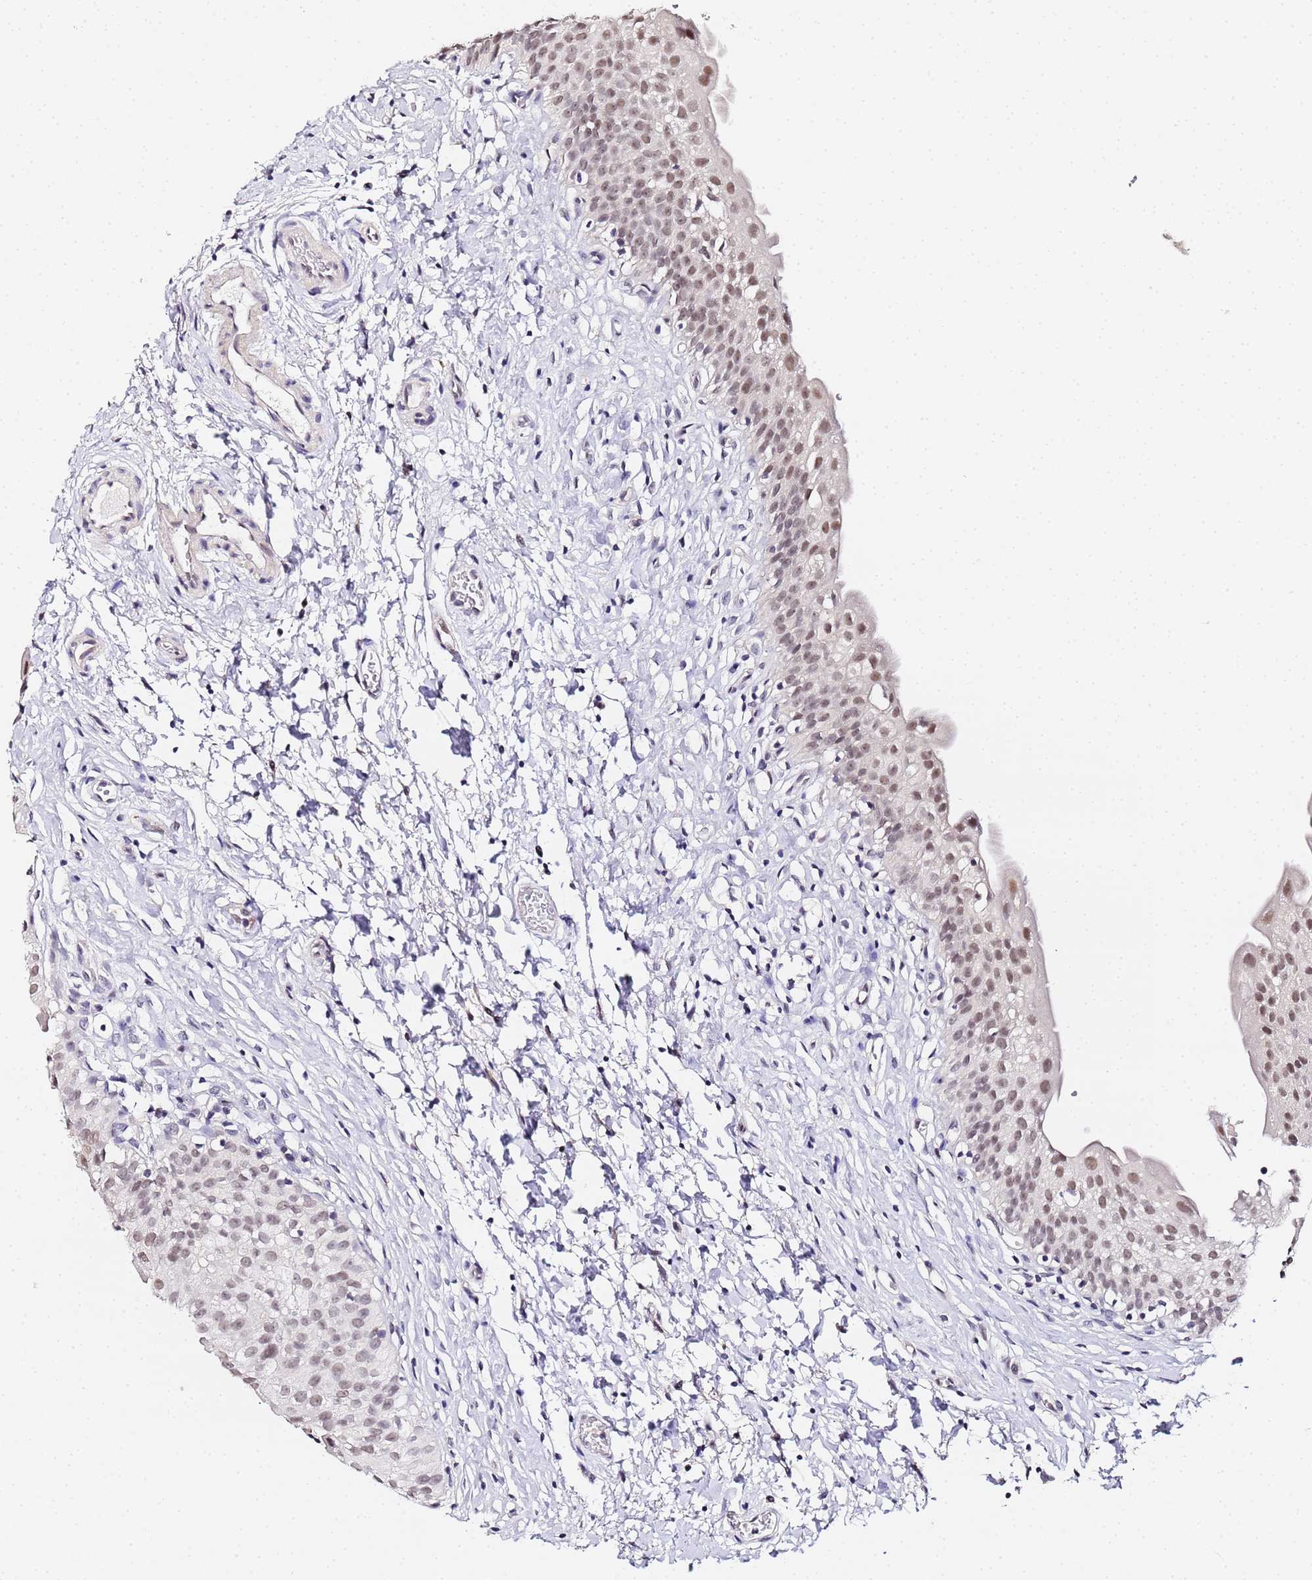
{"staining": {"intensity": "moderate", "quantity": "25%-75%", "location": "nuclear"}, "tissue": "urinary bladder", "cell_type": "Urothelial cells", "image_type": "normal", "snomed": [{"axis": "morphology", "description": "Normal tissue, NOS"}, {"axis": "topography", "description": "Urinary bladder"}], "caption": "Moderate nuclear expression for a protein is identified in approximately 25%-75% of urothelial cells of normal urinary bladder using immunohistochemistry (IHC).", "gene": "LSM3", "patient": {"sex": "male", "age": 51}}